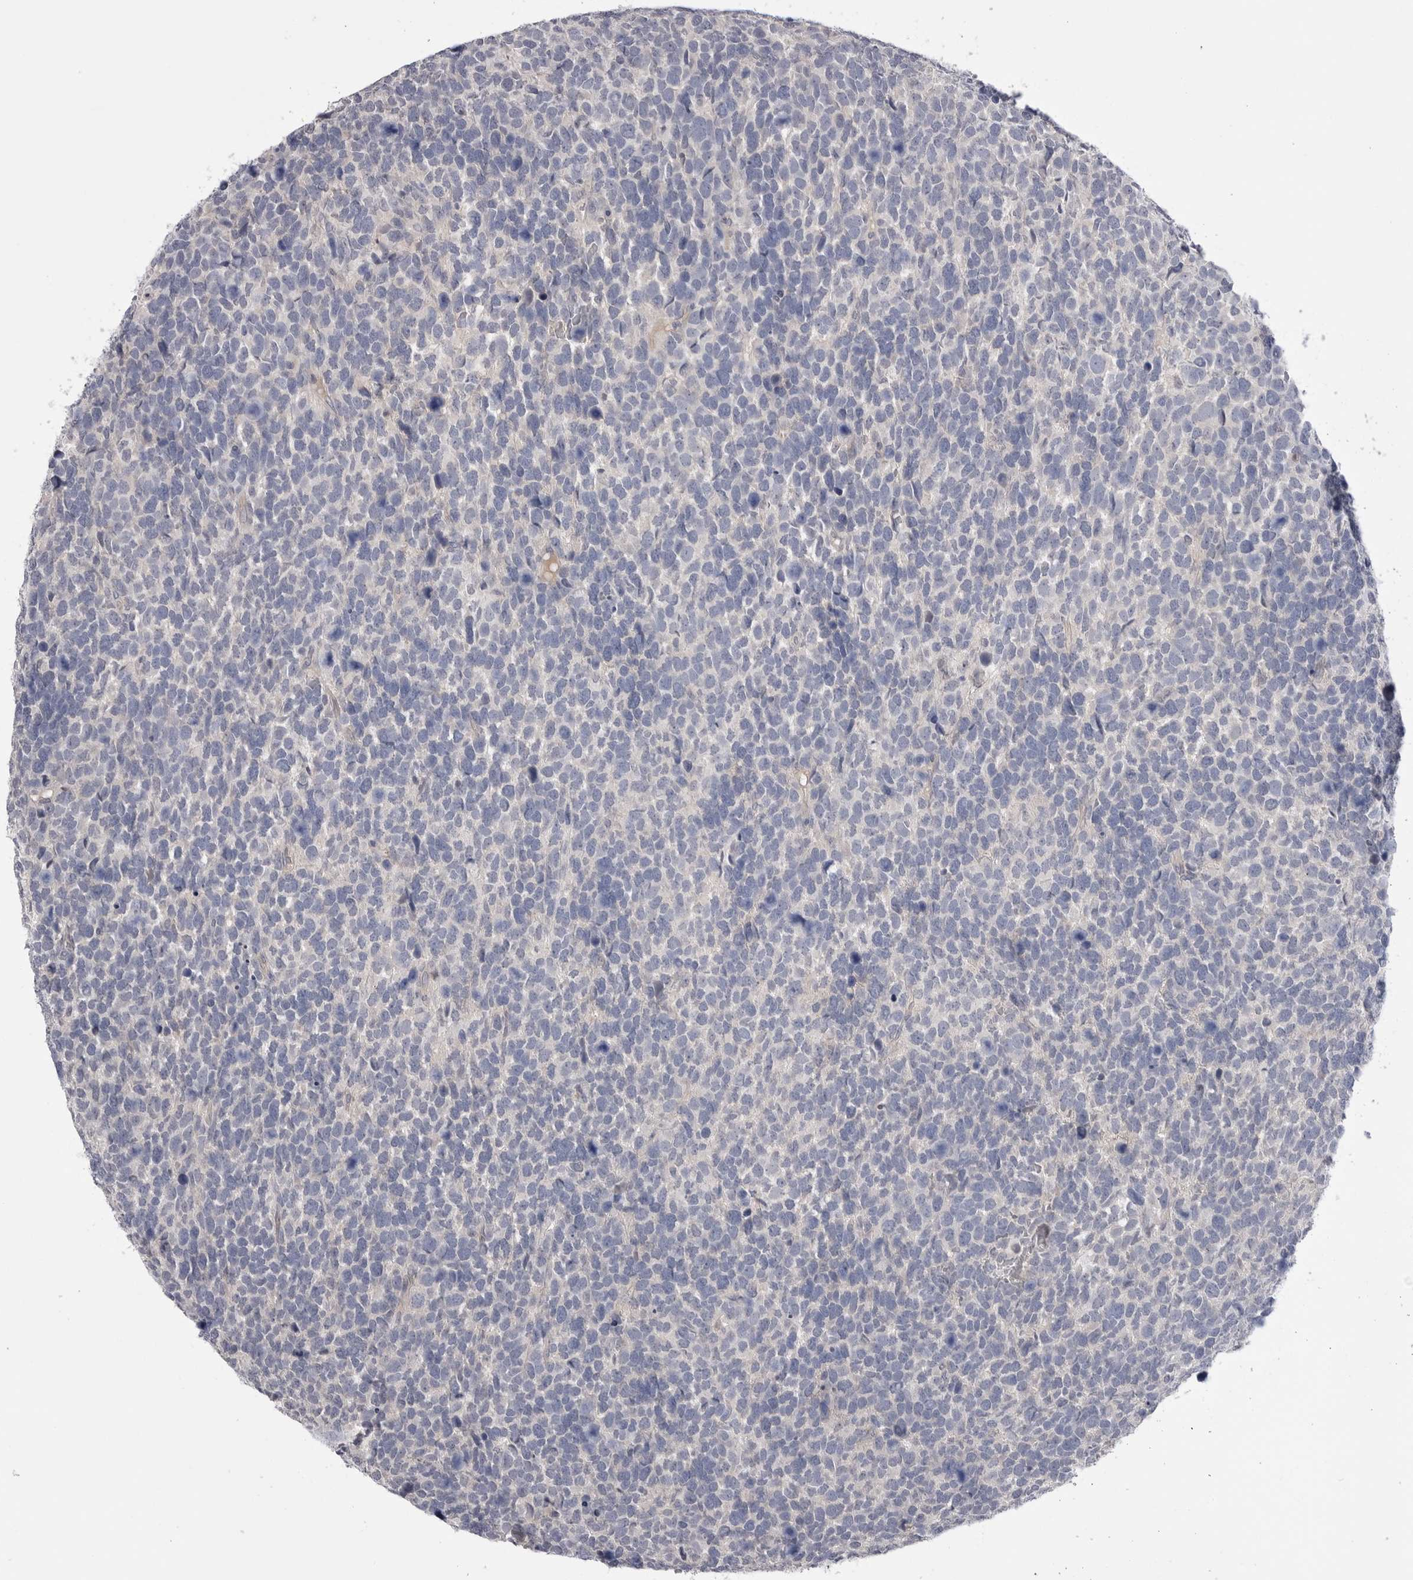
{"staining": {"intensity": "negative", "quantity": "none", "location": "none"}, "tissue": "urothelial cancer", "cell_type": "Tumor cells", "image_type": "cancer", "snomed": [{"axis": "morphology", "description": "Urothelial carcinoma, High grade"}, {"axis": "topography", "description": "Urinary bladder"}], "caption": "DAB (3,3'-diaminobenzidine) immunohistochemical staining of human urothelial cancer exhibits no significant staining in tumor cells.", "gene": "DLGAP3", "patient": {"sex": "female", "age": 82}}